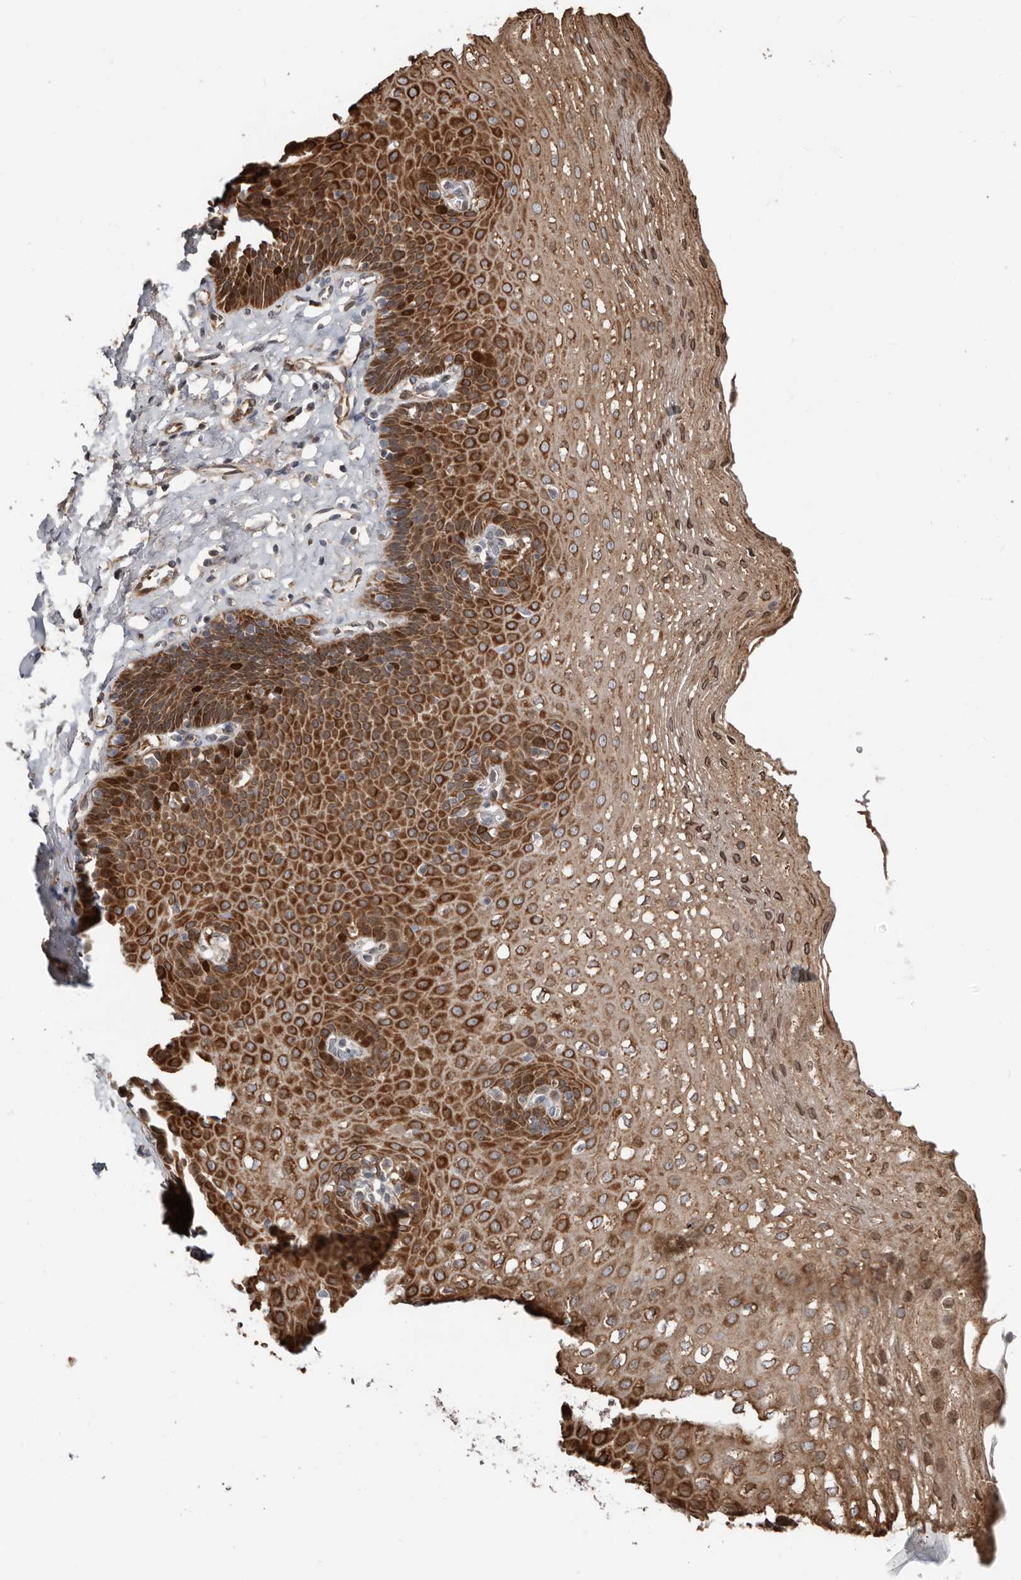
{"staining": {"intensity": "strong", "quantity": ">75%", "location": "cytoplasmic/membranous"}, "tissue": "esophagus", "cell_type": "Squamous epithelial cells", "image_type": "normal", "snomed": [{"axis": "morphology", "description": "Normal tissue, NOS"}, {"axis": "topography", "description": "Esophagus"}], "caption": "There is high levels of strong cytoplasmic/membranous positivity in squamous epithelial cells of unremarkable esophagus, as demonstrated by immunohistochemical staining (brown color).", "gene": "SMYD4", "patient": {"sex": "female", "age": 66}}